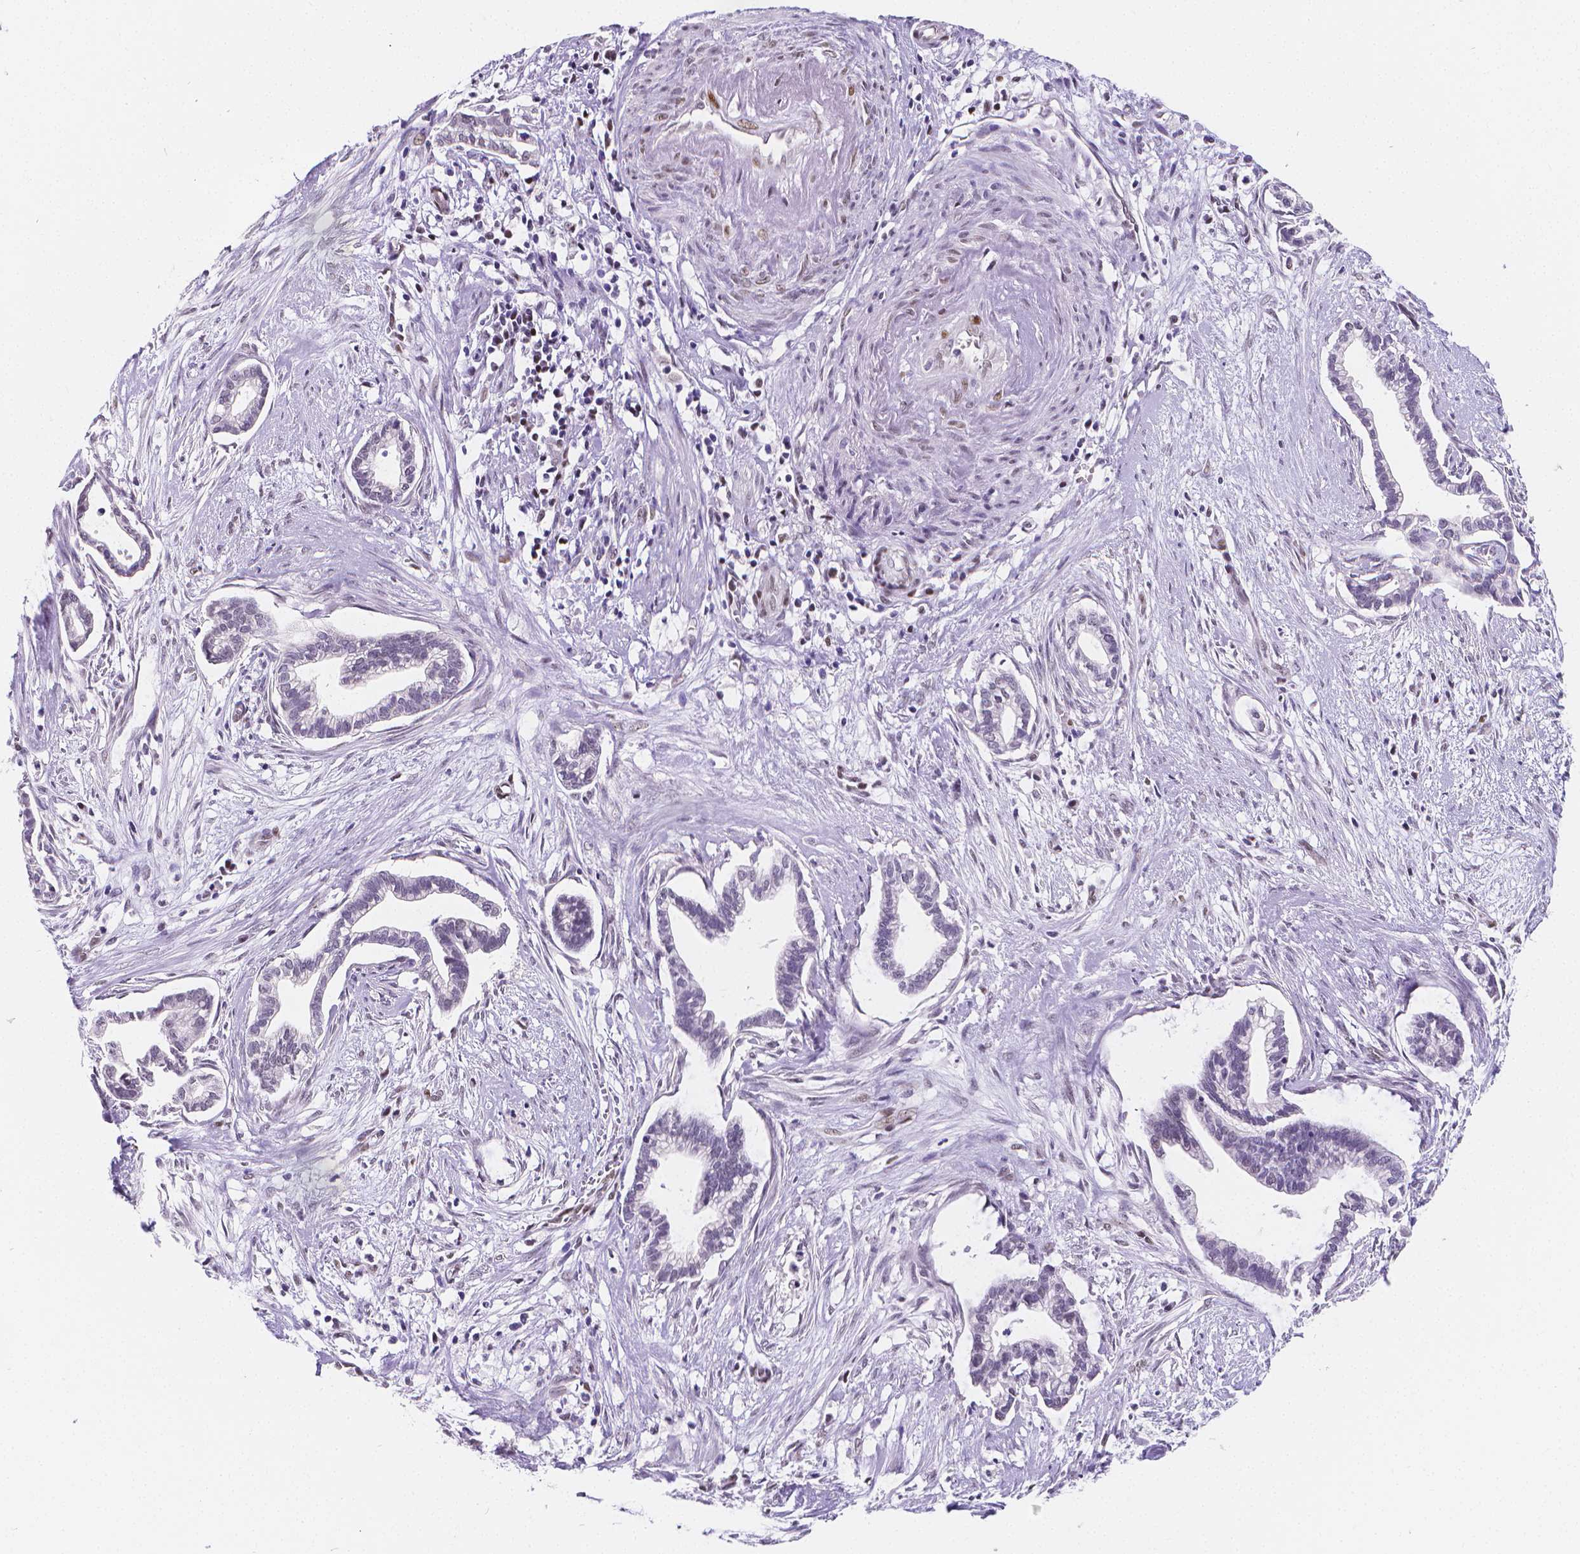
{"staining": {"intensity": "negative", "quantity": "none", "location": "none"}, "tissue": "cervical cancer", "cell_type": "Tumor cells", "image_type": "cancer", "snomed": [{"axis": "morphology", "description": "Adenocarcinoma, NOS"}, {"axis": "topography", "description": "Cervix"}], "caption": "A photomicrograph of cervical cancer (adenocarcinoma) stained for a protein exhibits no brown staining in tumor cells.", "gene": "MEF2C", "patient": {"sex": "female", "age": 62}}